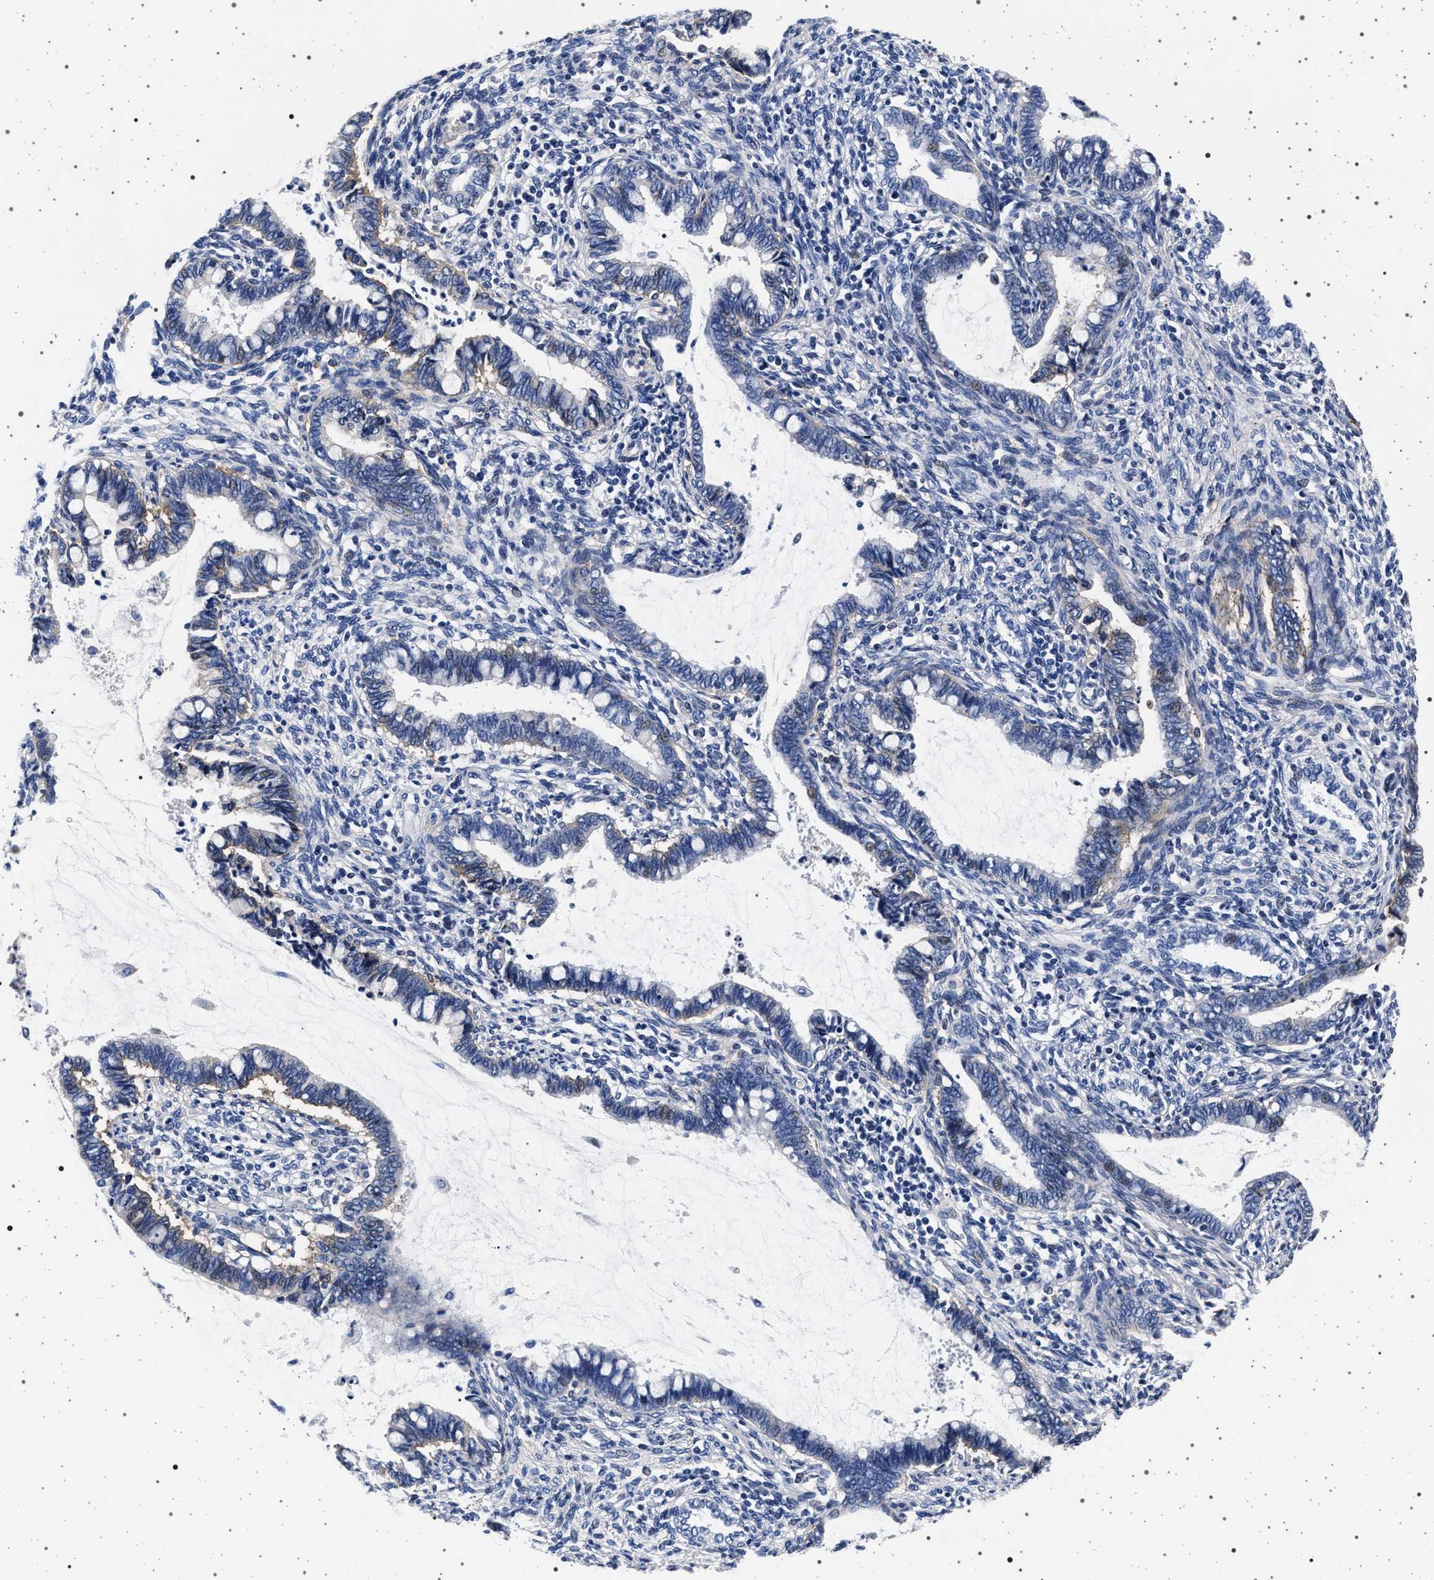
{"staining": {"intensity": "weak", "quantity": "<25%", "location": "cytoplasmic/membranous"}, "tissue": "cervical cancer", "cell_type": "Tumor cells", "image_type": "cancer", "snomed": [{"axis": "morphology", "description": "Adenocarcinoma, NOS"}, {"axis": "topography", "description": "Cervix"}], "caption": "This image is of cervical cancer (adenocarcinoma) stained with immunohistochemistry to label a protein in brown with the nuclei are counter-stained blue. There is no expression in tumor cells.", "gene": "SLC9A1", "patient": {"sex": "female", "age": 44}}